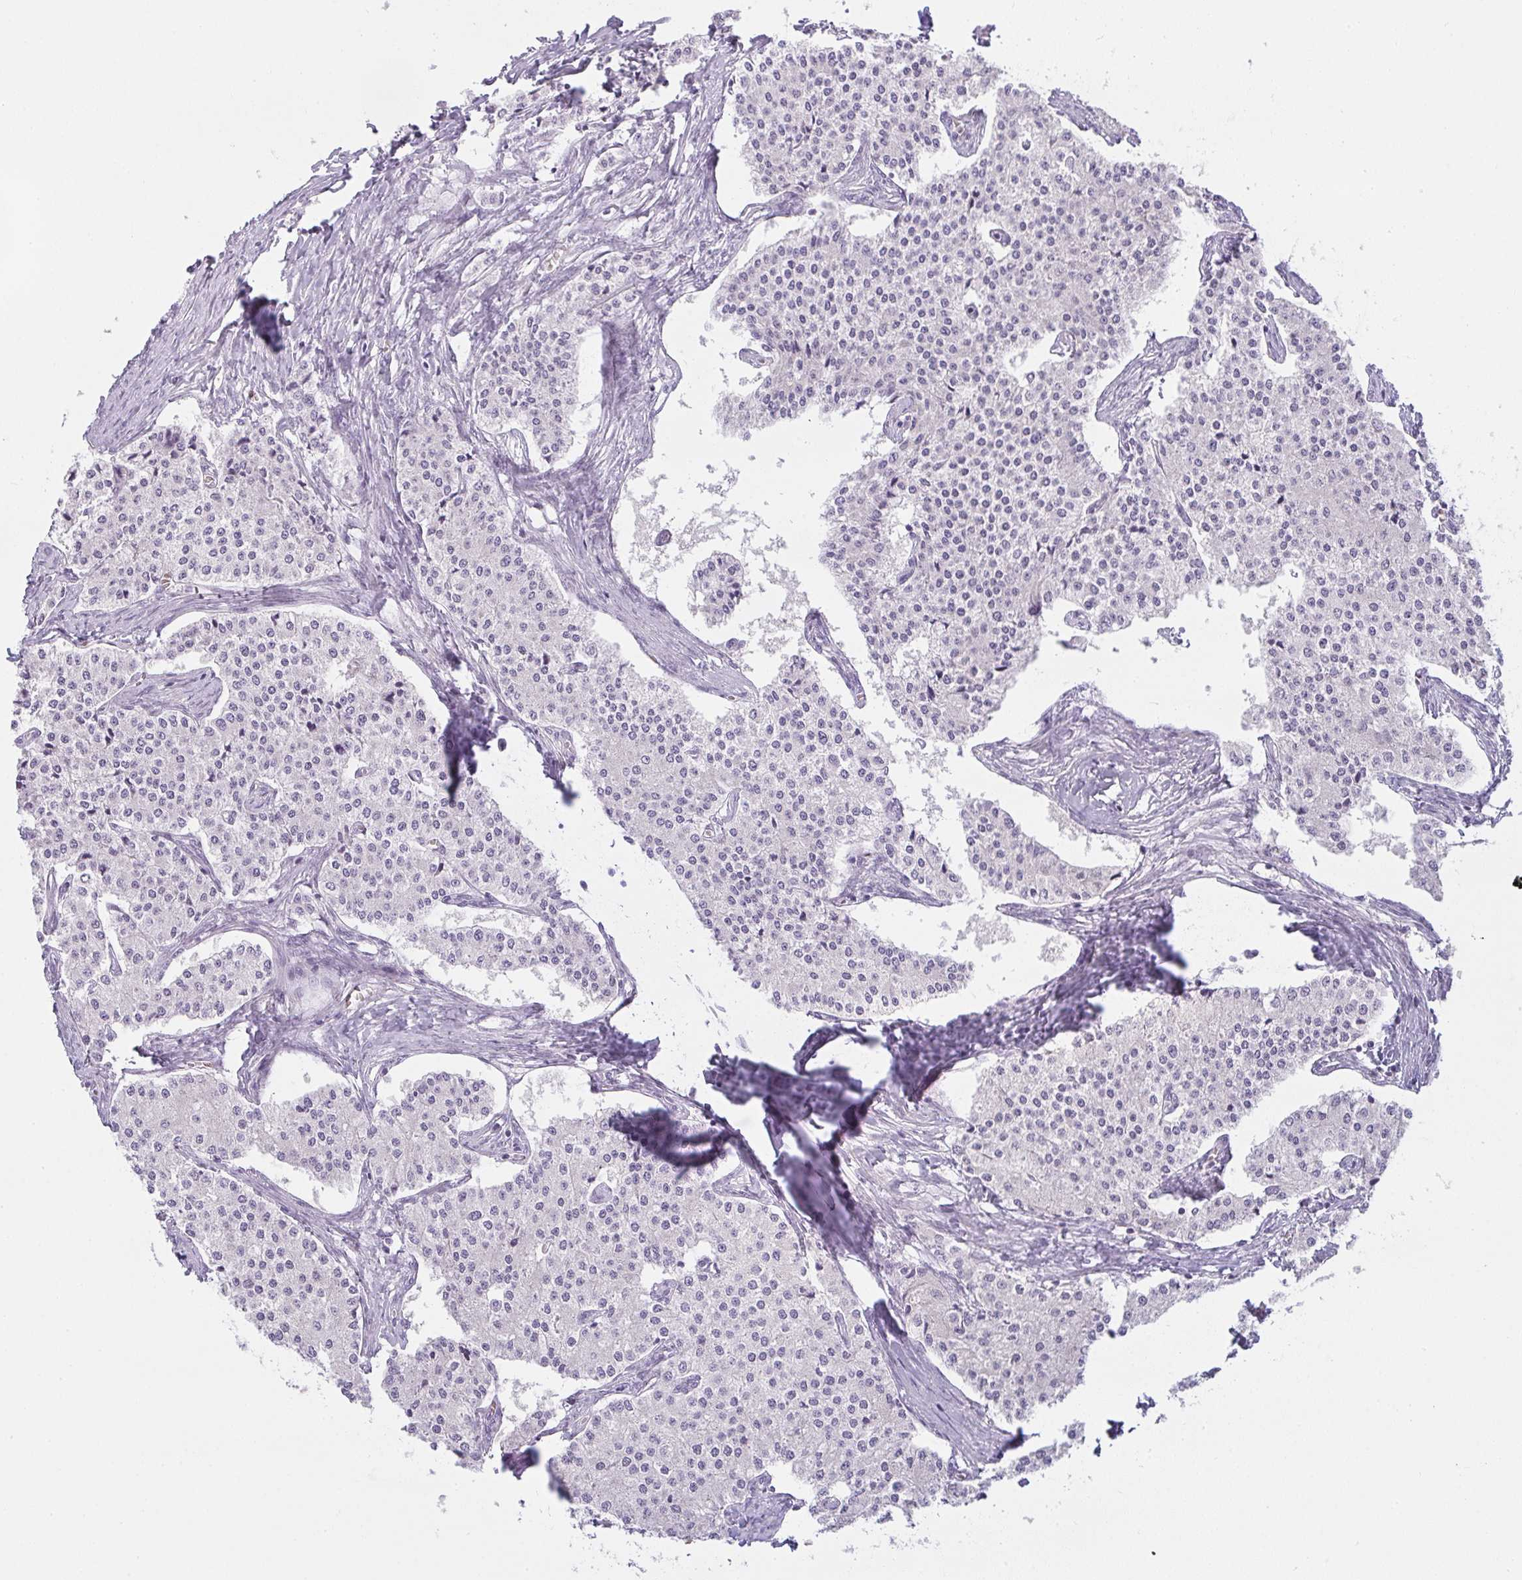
{"staining": {"intensity": "negative", "quantity": "none", "location": "none"}, "tissue": "carcinoid", "cell_type": "Tumor cells", "image_type": "cancer", "snomed": [{"axis": "morphology", "description": "Carcinoid, malignant, NOS"}, {"axis": "topography", "description": "Colon"}], "caption": "Carcinoid was stained to show a protein in brown. There is no significant positivity in tumor cells. (DAB (3,3'-diaminobenzidine) immunohistochemistry (IHC) with hematoxylin counter stain).", "gene": "SIRPB2", "patient": {"sex": "female", "age": 52}}